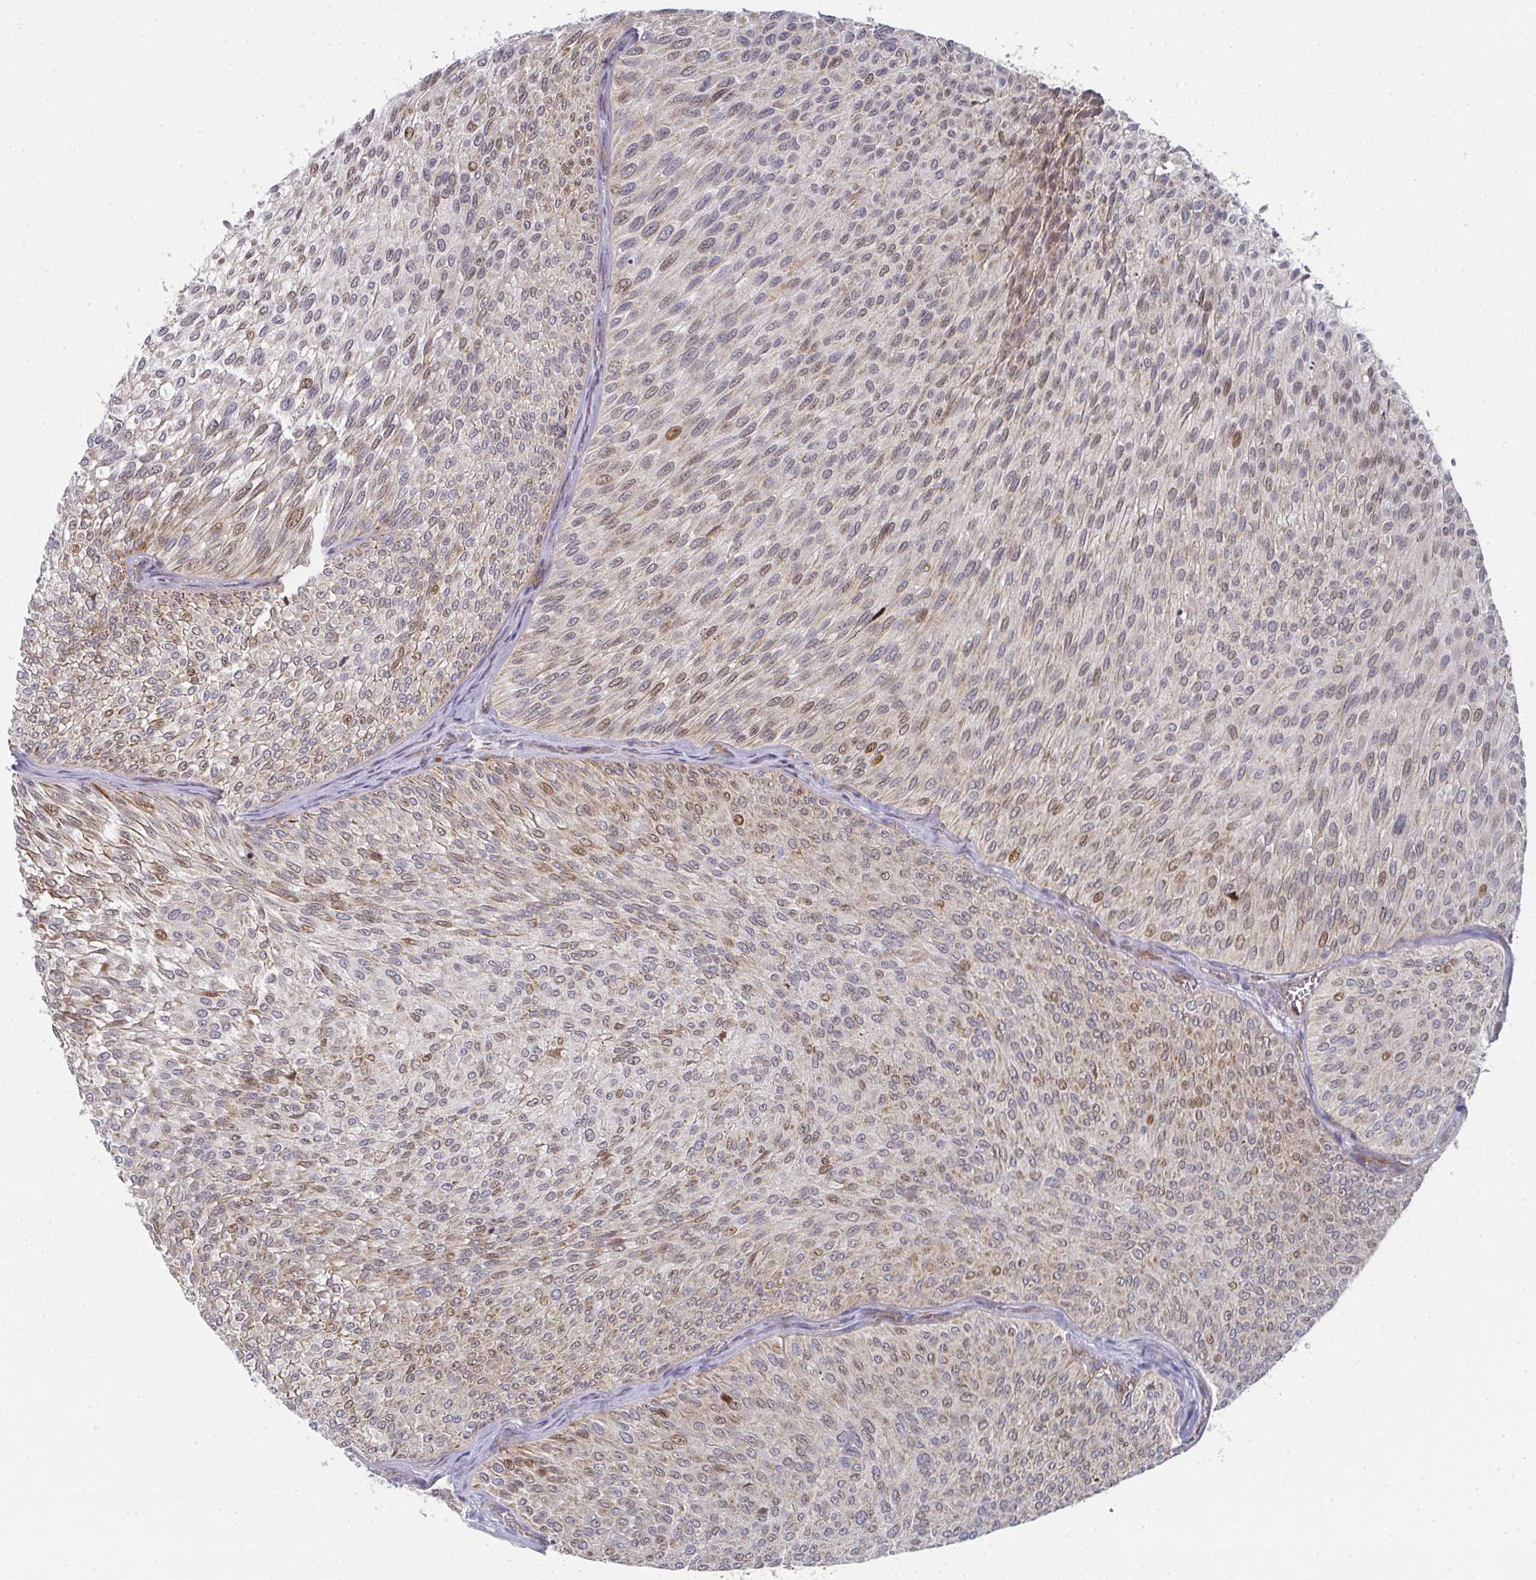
{"staining": {"intensity": "moderate", "quantity": "25%-75%", "location": "nuclear"}, "tissue": "urothelial cancer", "cell_type": "Tumor cells", "image_type": "cancer", "snomed": [{"axis": "morphology", "description": "Urothelial carcinoma, Low grade"}, {"axis": "topography", "description": "Urinary bladder"}], "caption": "Protein staining by immunohistochemistry (IHC) displays moderate nuclear staining in approximately 25%-75% of tumor cells in urothelial cancer.", "gene": "RHEBL1", "patient": {"sex": "male", "age": 91}}